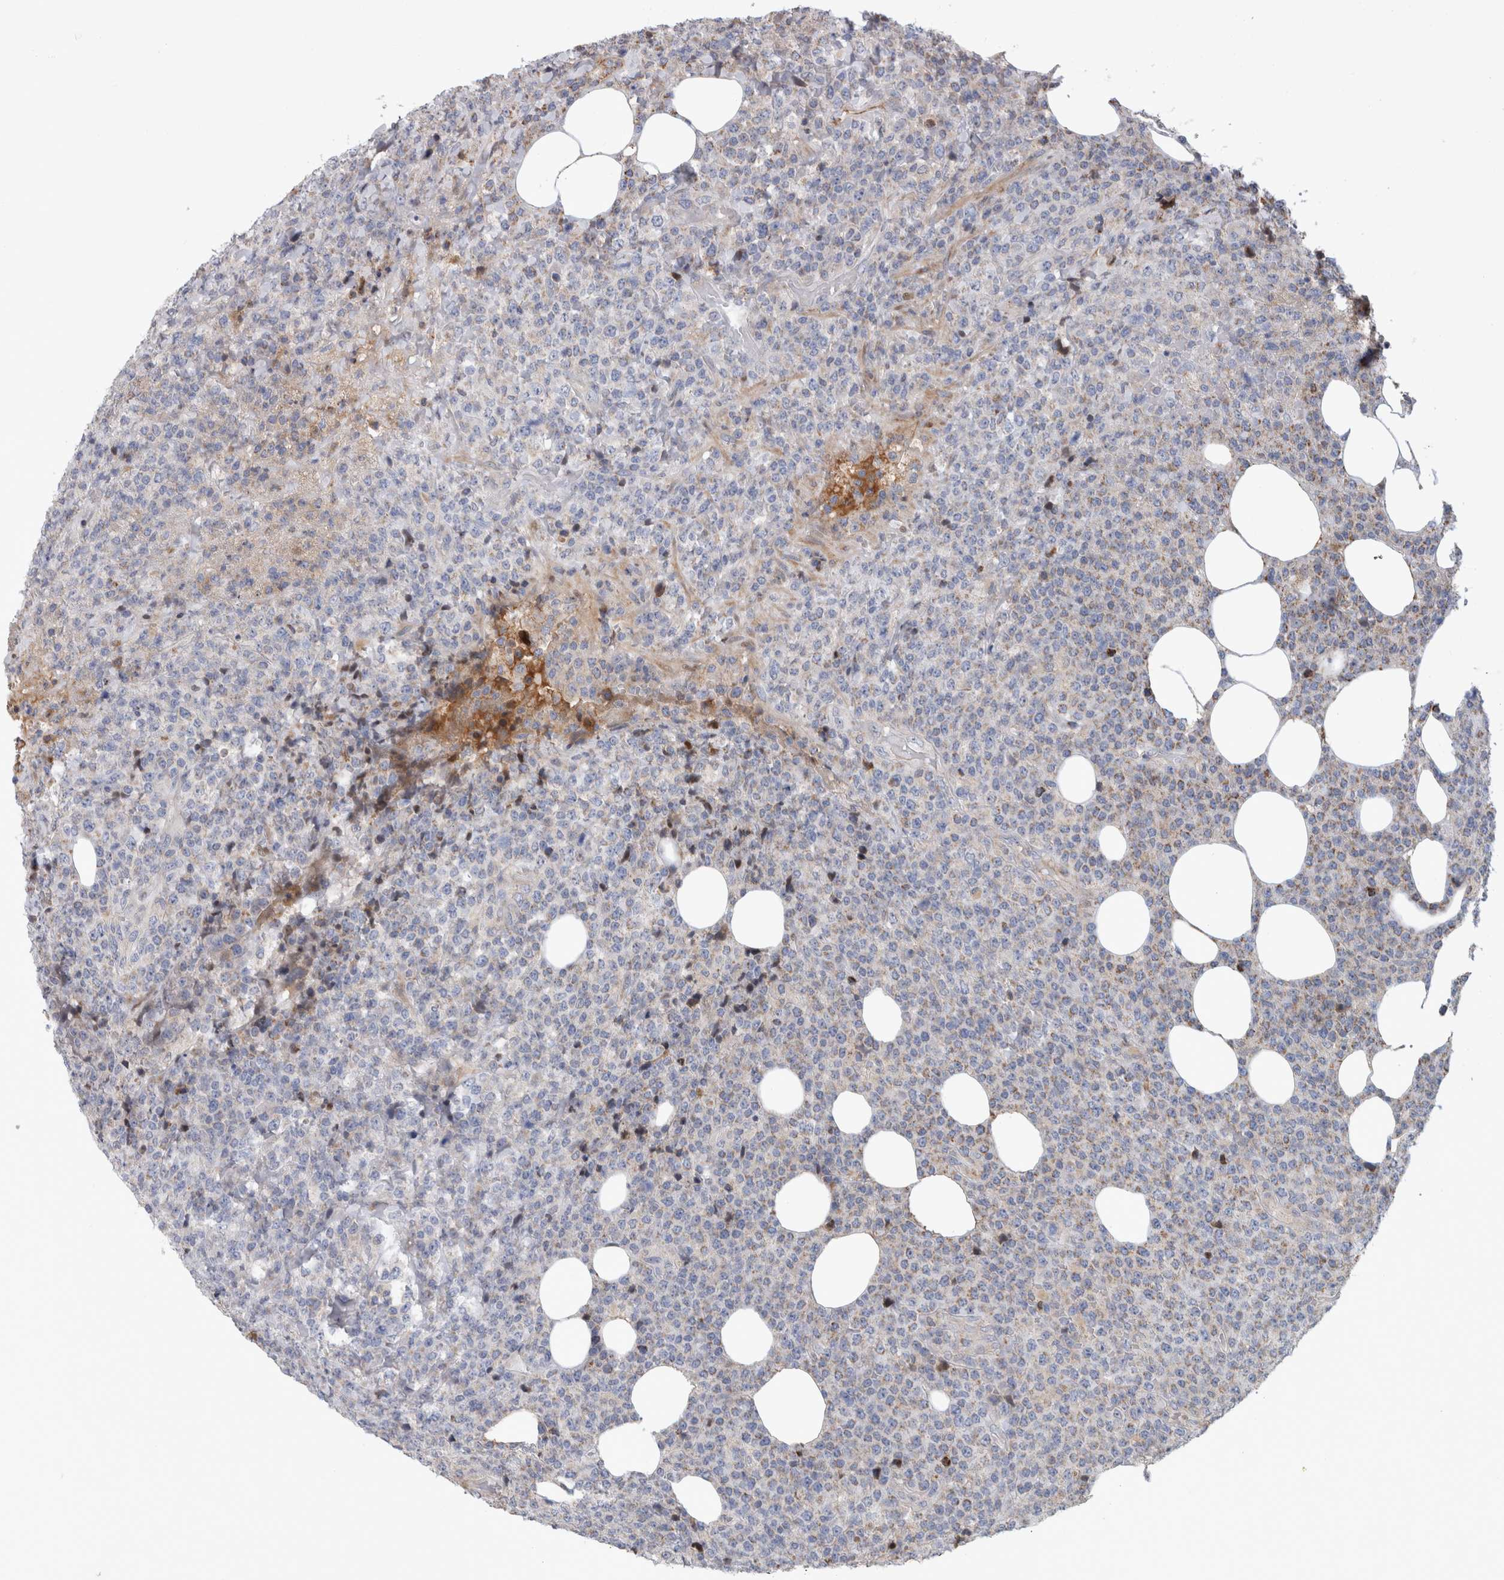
{"staining": {"intensity": "negative", "quantity": "none", "location": "none"}, "tissue": "lymphoma", "cell_type": "Tumor cells", "image_type": "cancer", "snomed": [{"axis": "morphology", "description": "Malignant lymphoma, non-Hodgkin's type, High grade"}, {"axis": "topography", "description": "Lymph node"}], "caption": "Tumor cells show no significant positivity in lymphoma.", "gene": "RBM48", "patient": {"sex": "male", "age": 13}}